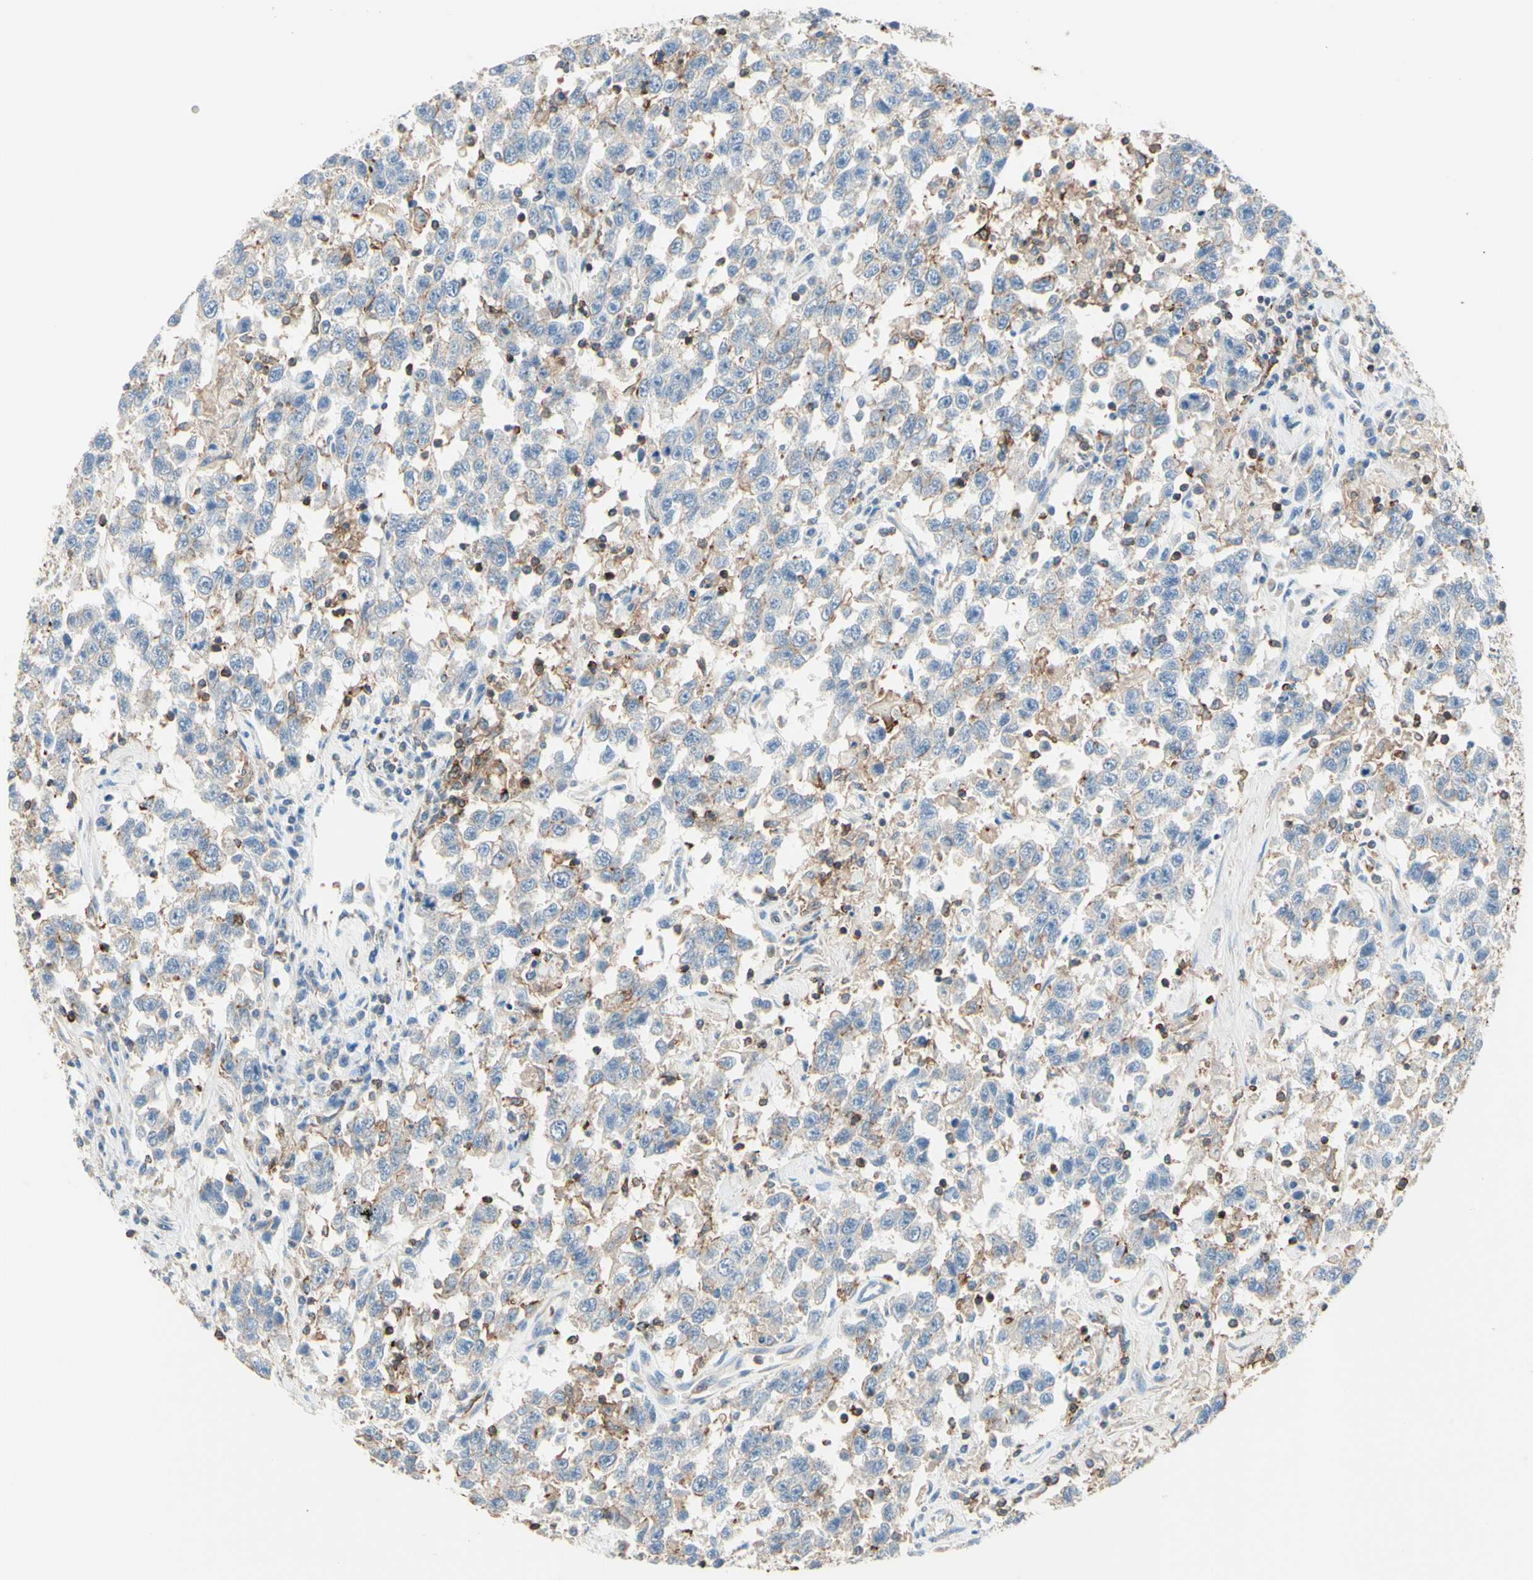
{"staining": {"intensity": "weak", "quantity": "<25%", "location": "cytoplasmic/membranous"}, "tissue": "testis cancer", "cell_type": "Tumor cells", "image_type": "cancer", "snomed": [{"axis": "morphology", "description": "Seminoma, NOS"}, {"axis": "topography", "description": "Testis"}], "caption": "There is no significant staining in tumor cells of testis cancer.", "gene": "SEMA4C", "patient": {"sex": "male", "age": 41}}